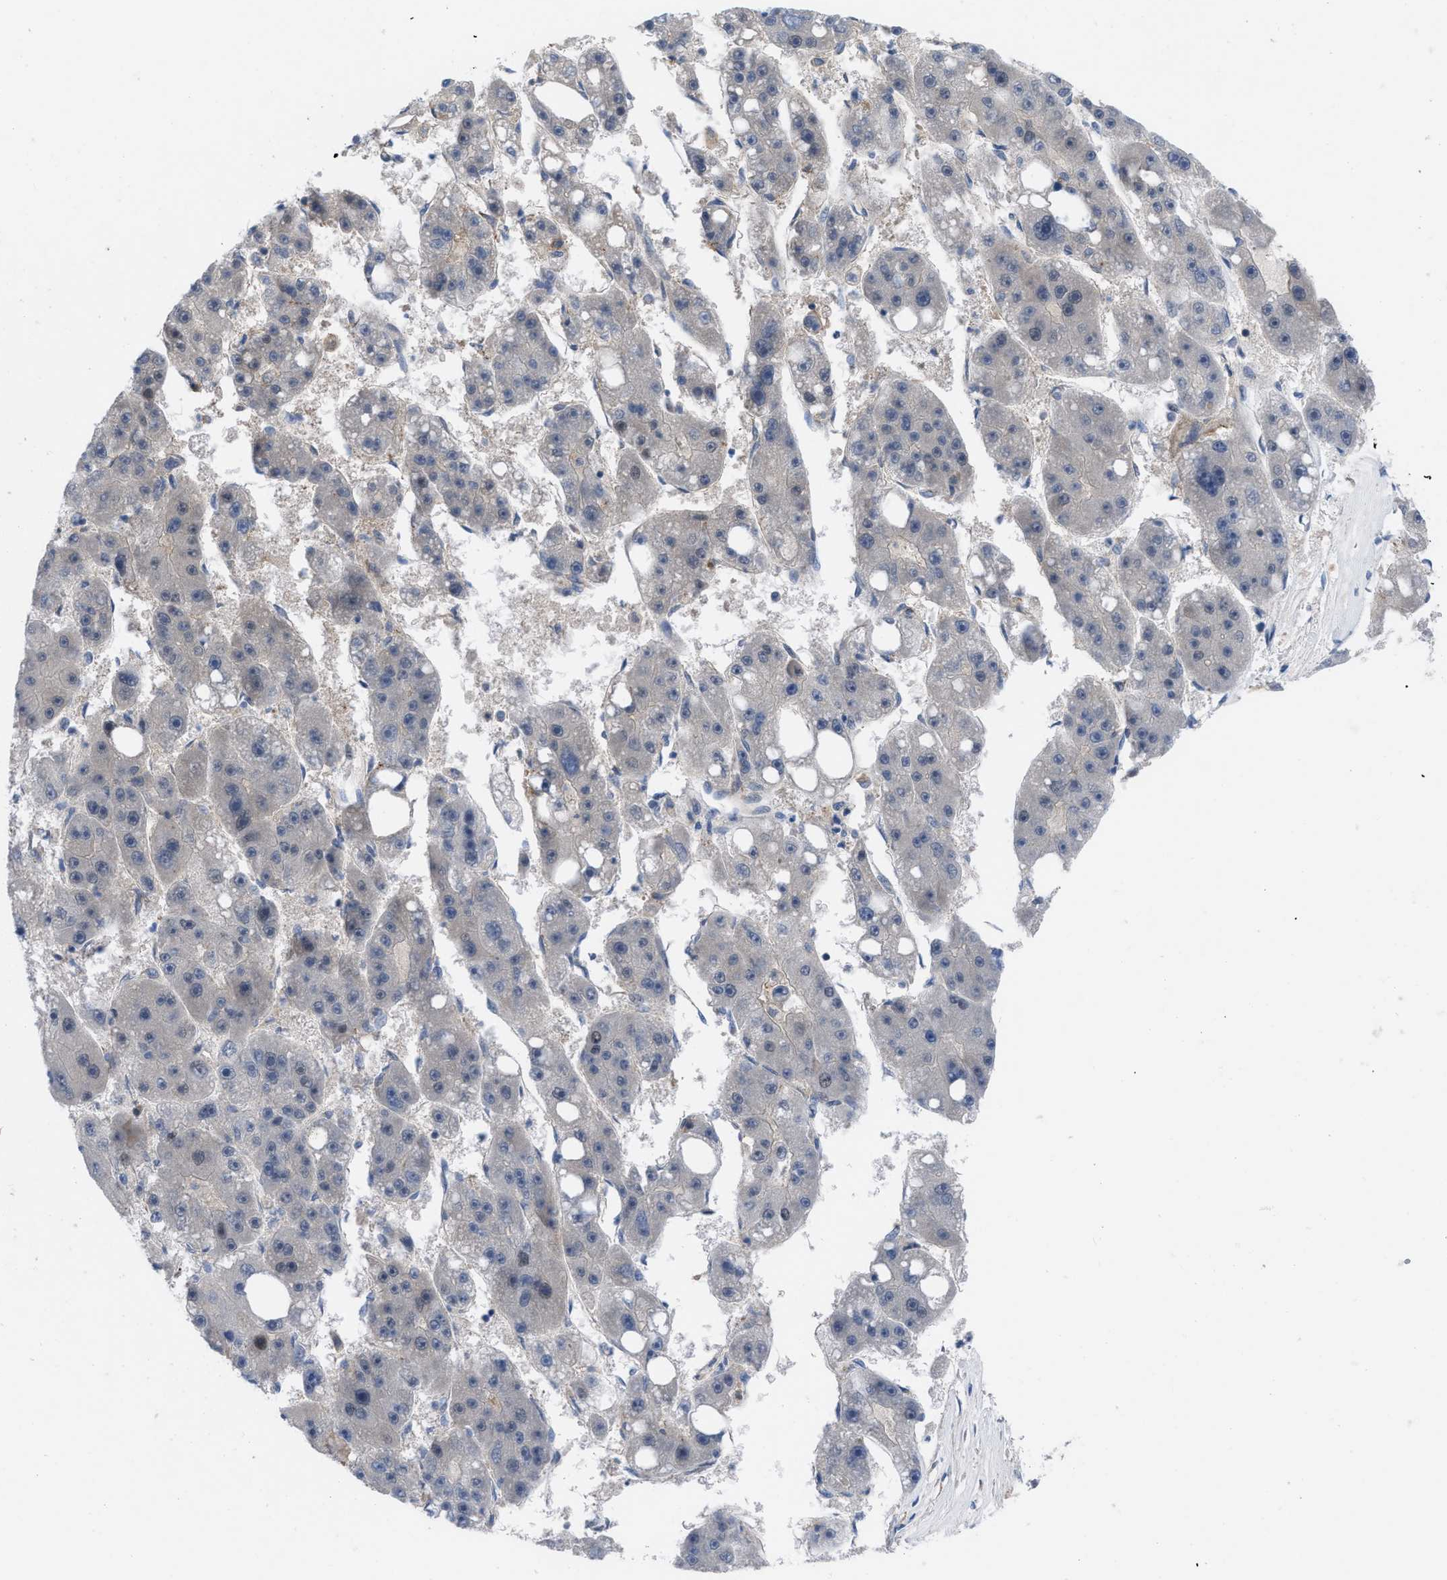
{"staining": {"intensity": "negative", "quantity": "none", "location": "none"}, "tissue": "liver cancer", "cell_type": "Tumor cells", "image_type": "cancer", "snomed": [{"axis": "morphology", "description": "Carcinoma, Hepatocellular, NOS"}, {"axis": "topography", "description": "Liver"}], "caption": "DAB immunohistochemical staining of human liver cancer exhibits no significant expression in tumor cells.", "gene": "IL17RE", "patient": {"sex": "female", "age": 61}}